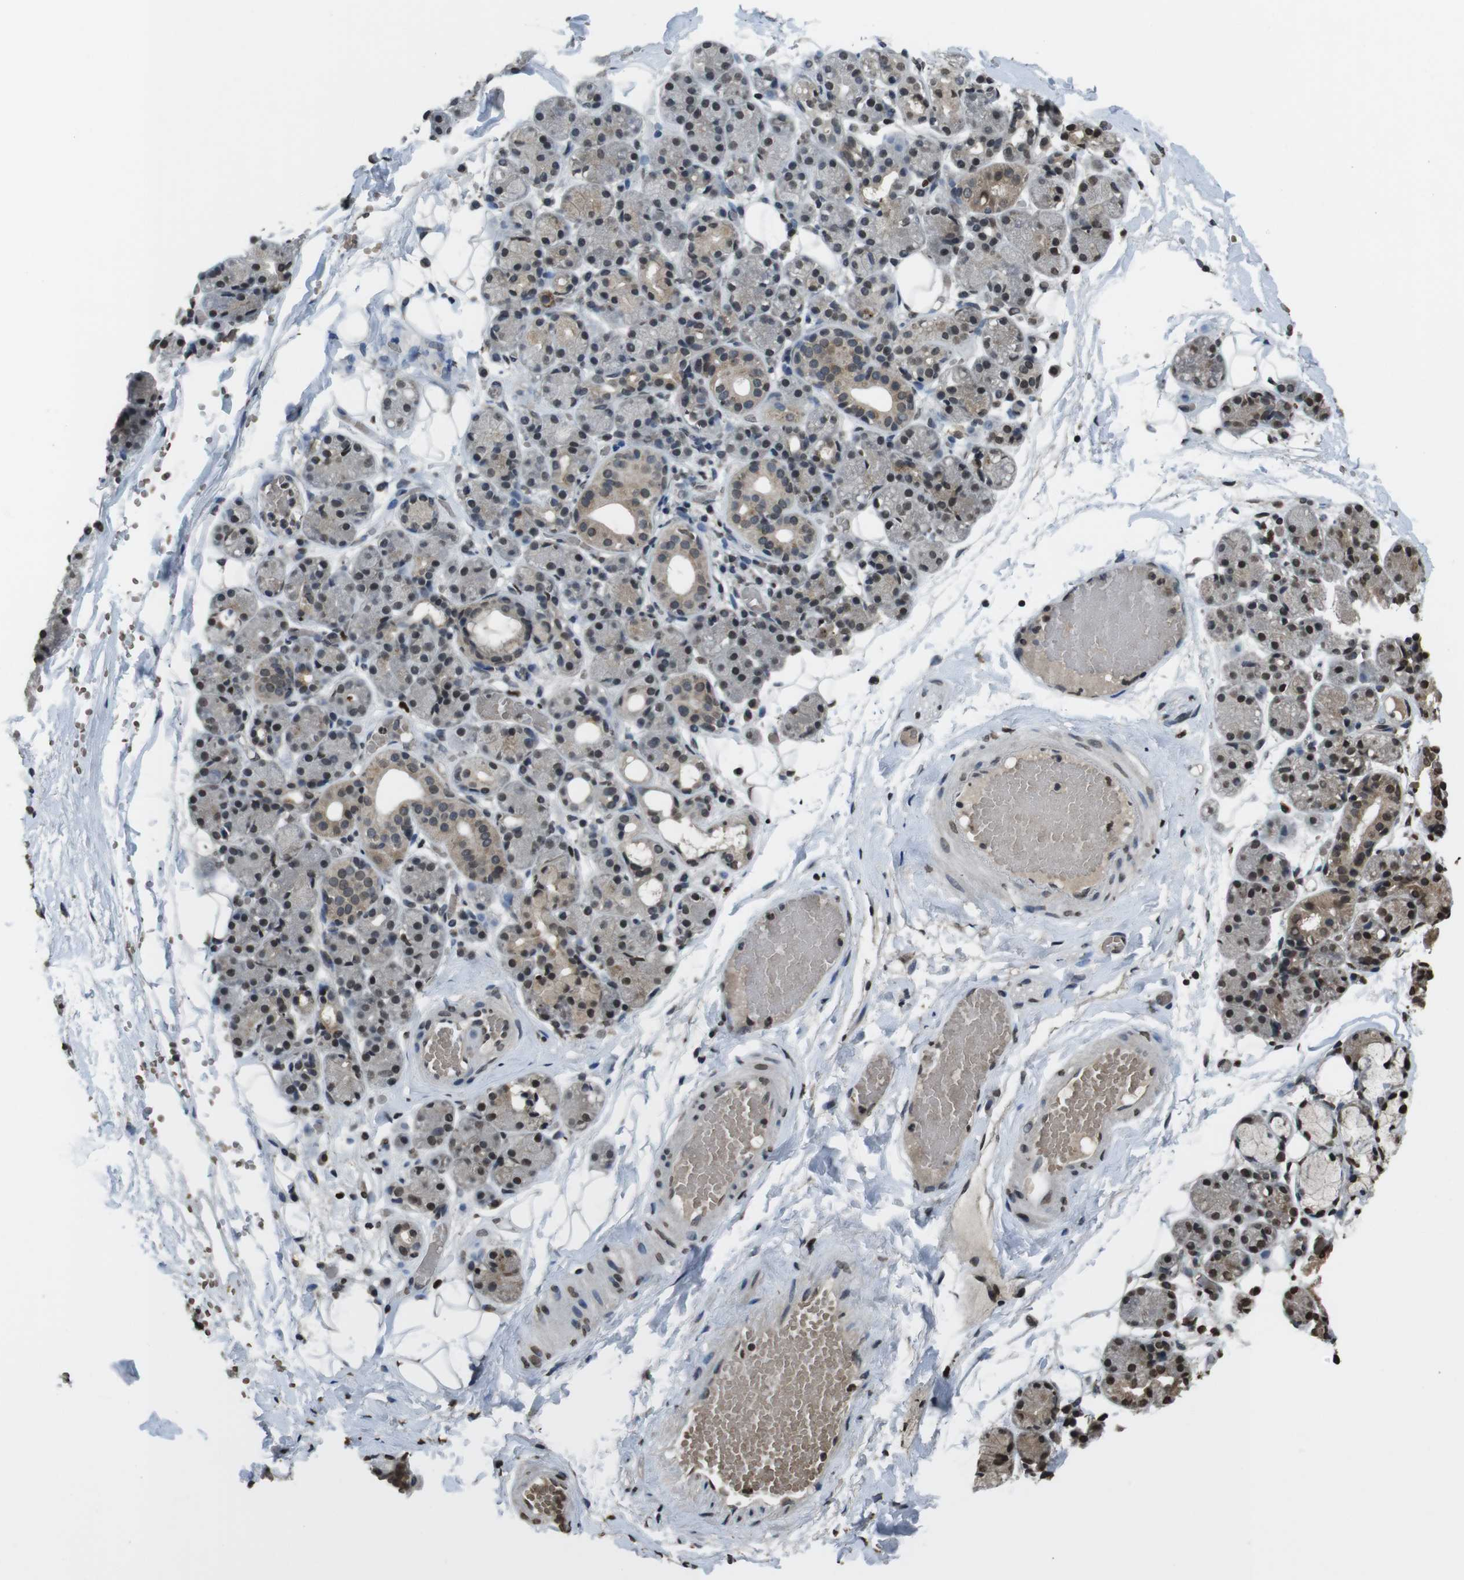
{"staining": {"intensity": "strong", "quantity": "<25%", "location": "cytoplasmic/membranous,nuclear"}, "tissue": "salivary gland", "cell_type": "Glandular cells", "image_type": "normal", "snomed": [{"axis": "morphology", "description": "Normal tissue, NOS"}, {"axis": "topography", "description": "Salivary gland"}], "caption": "Brown immunohistochemical staining in unremarkable salivary gland shows strong cytoplasmic/membranous,nuclear staining in approximately <25% of glandular cells.", "gene": "MAF", "patient": {"sex": "male", "age": 63}}